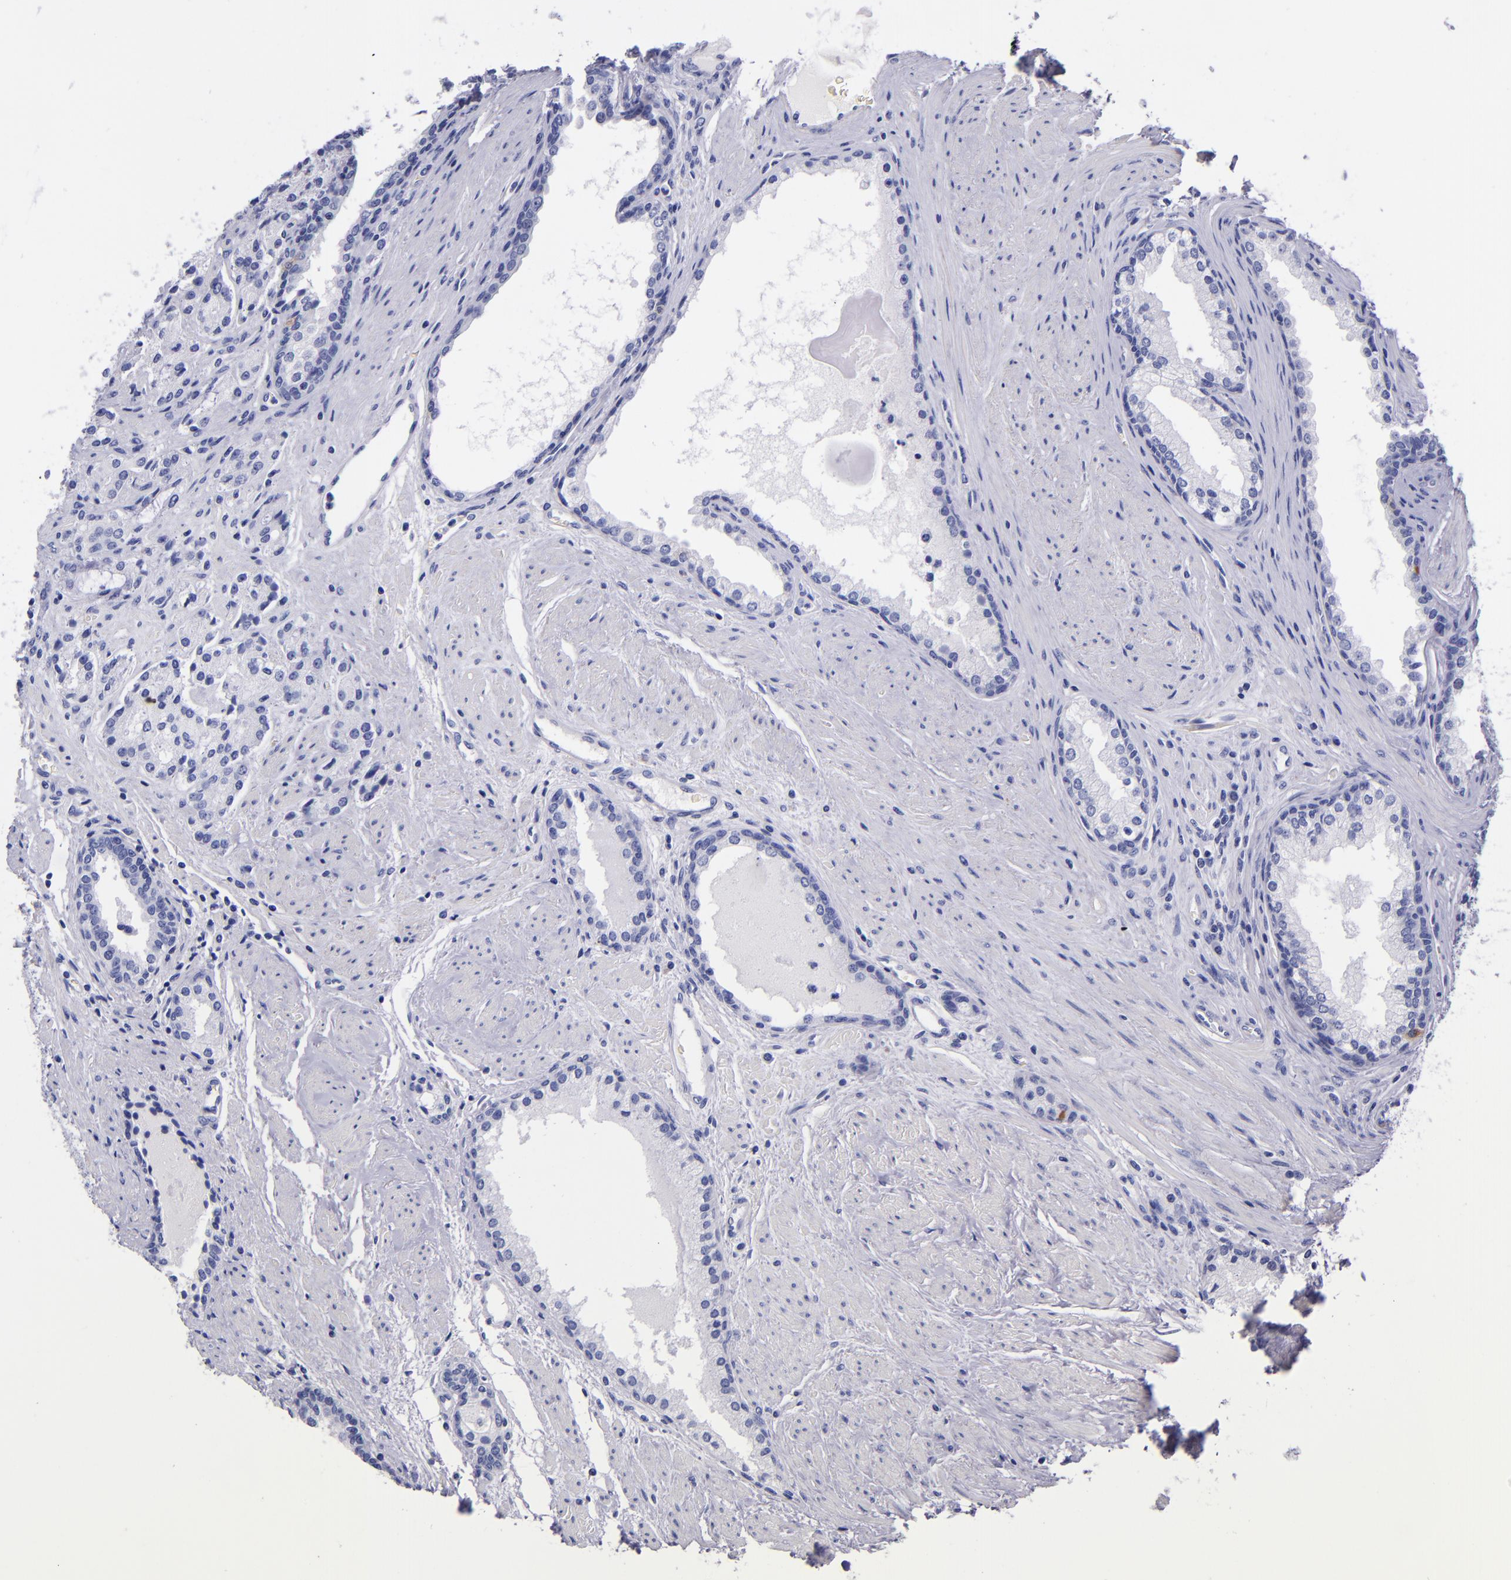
{"staining": {"intensity": "negative", "quantity": "none", "location": "none"}, "tissue": "prostate cancer", "cell_type": "Tumor cells", "image_type": "cancer", "snomed": [{"axis": "morphology", "description": "Adenocarcinoma, Medium grade"}, {"axis": "topography", "description": "Prostate"}], "caption": "Immunohistochemistry (IHC) image of neoplastic tissue: human prostate medium-grade adenocarcinoma stained with DAB (3,3'-diaminobenzidine) shows no significant protein expression in tumor cells.", "gene": "SV2A", "patient": {"sex": "male", "age": 72}}